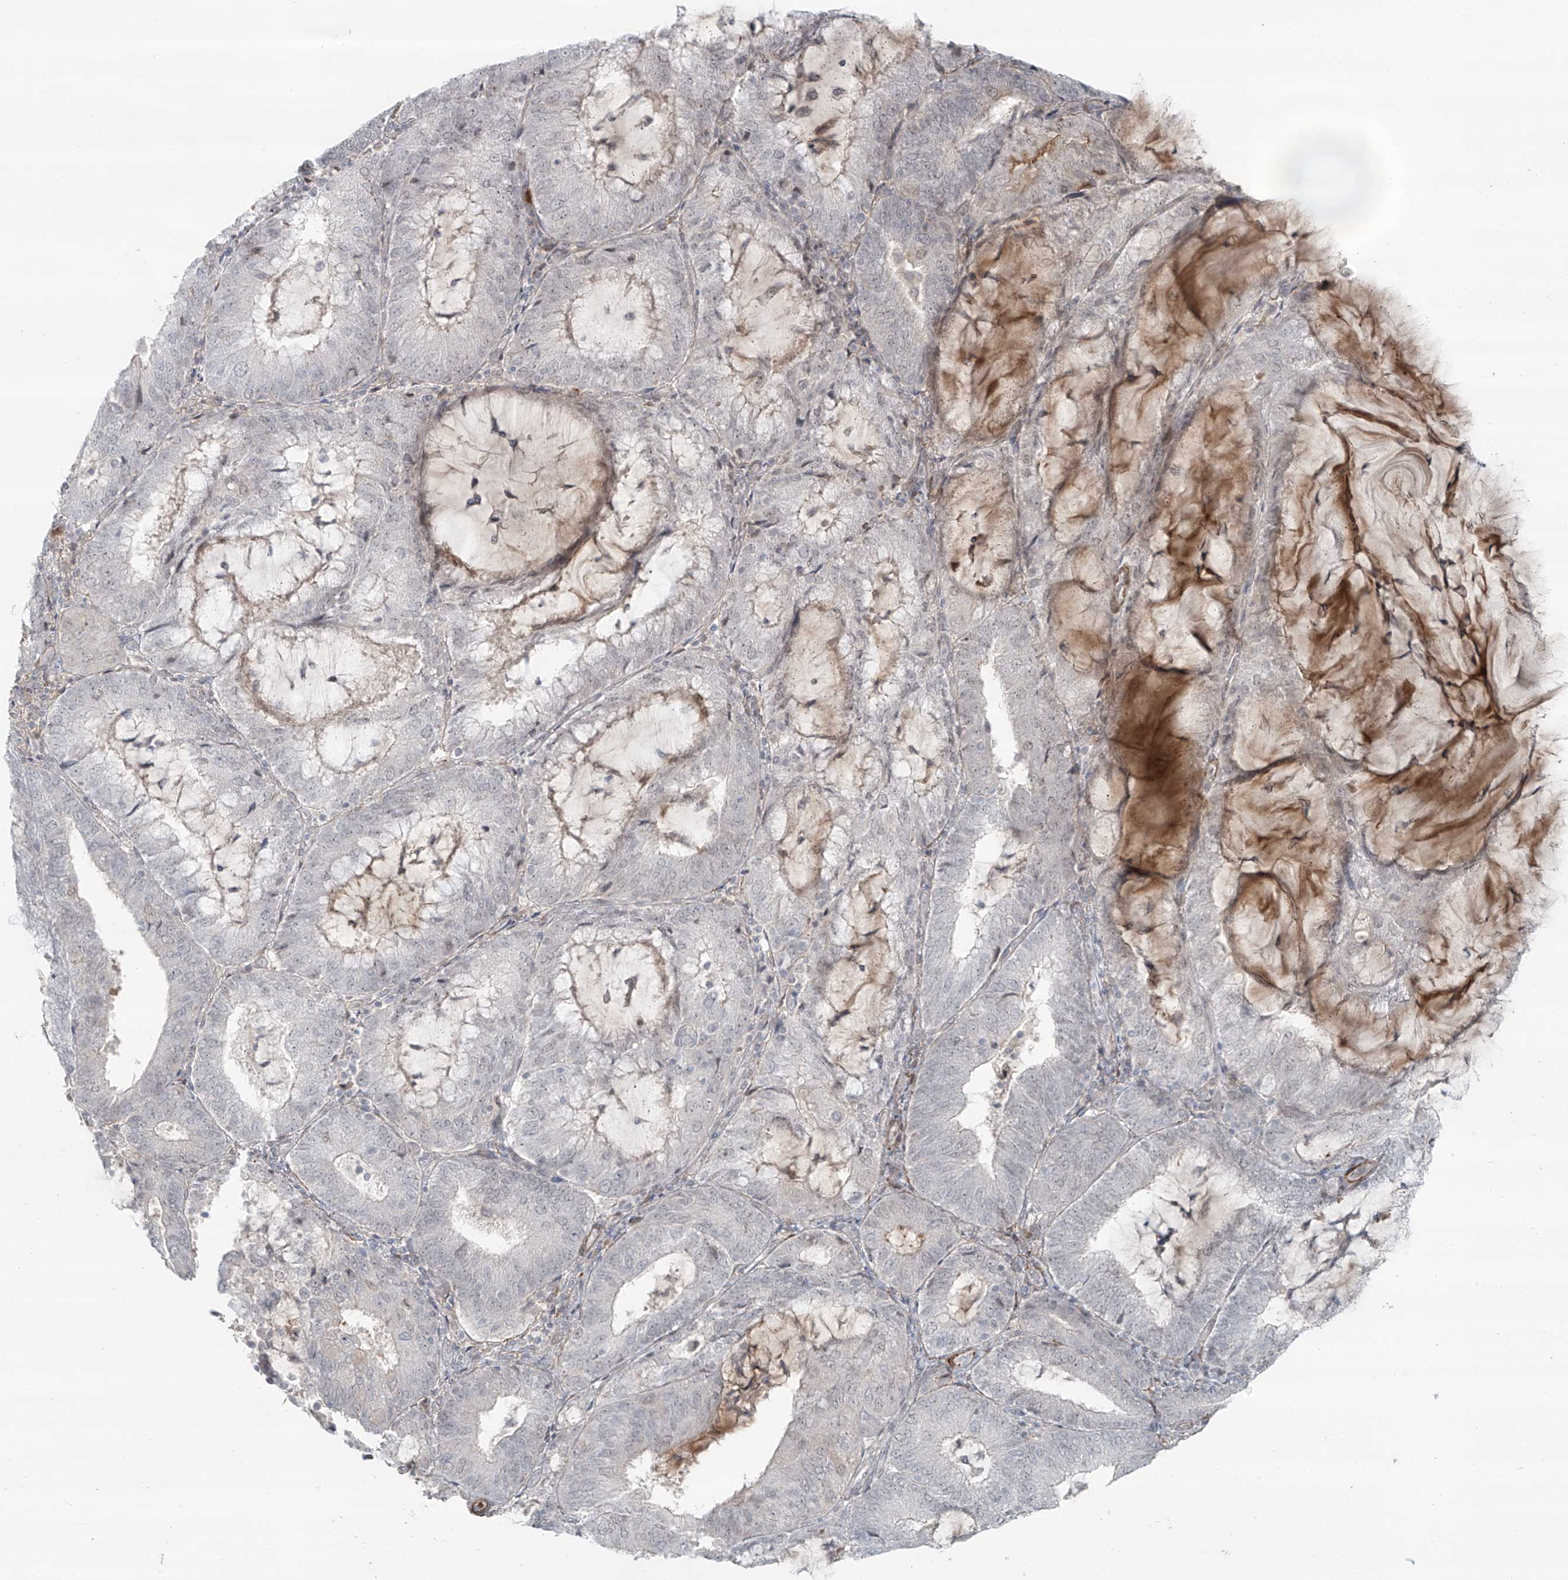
{"staining": {"intensity": "negative", "quantity": "none", "location": "none"}, "tissue": "endometrial cancer", "cell_type": "Tumor cells", "image_type": "cancer", "snomed": [{"axis": "morphology", "description": "Adenocarcinoma, NOS"}, {"axis": "topography", "description": "Endometrium"}], "caption": "Tumor cells show no significant expression in endometrial cancer (adenocarcinoma).", "gene": "RASGEF1A", "patient": {"sex": "female", "age": 81}}